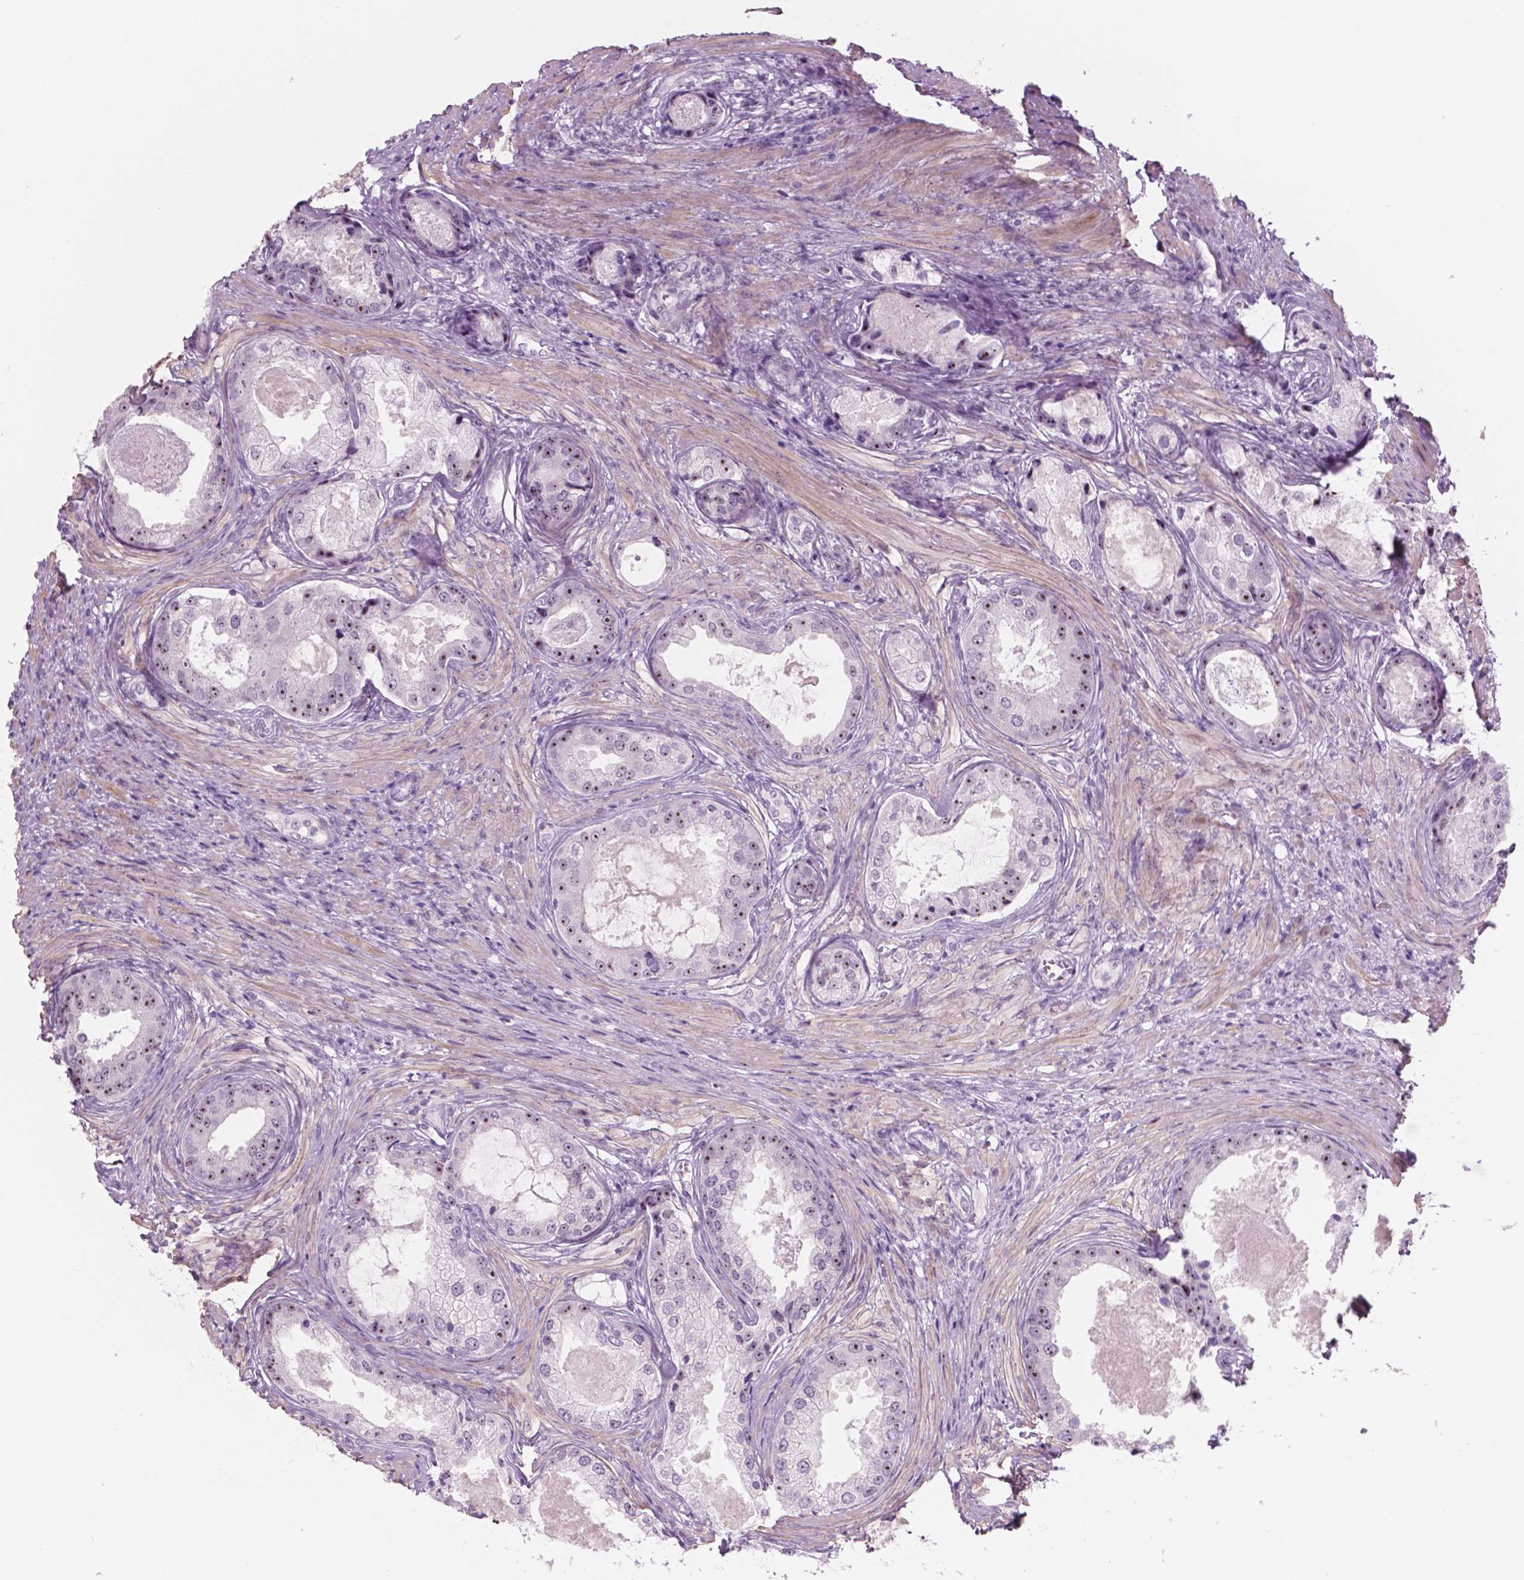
{"staining": {"intensity": "moderate", "quantity": "25%-75%", "location": "nuclear"}, "tissue": "prostate cancer", "cell_type": "Tumor cells", "image_type": "cancer", "snomed": [{"axis": "morphology", "description": "Adenocarcinoma, Low grade"}, {"axis": "topography", "description": "Prostate"}], "caption": "Immunohistochemical staining of prostate cancer (adenocarcinoma (low-grade)) displays medium levels of moderate nuclear protein positivity in about 25%-75% of tumor cells. (DAB IHC with brightfield microscopy, high magnification).", "gene": "ZNF853", "patient": {"sex": "male", "age": 68}}